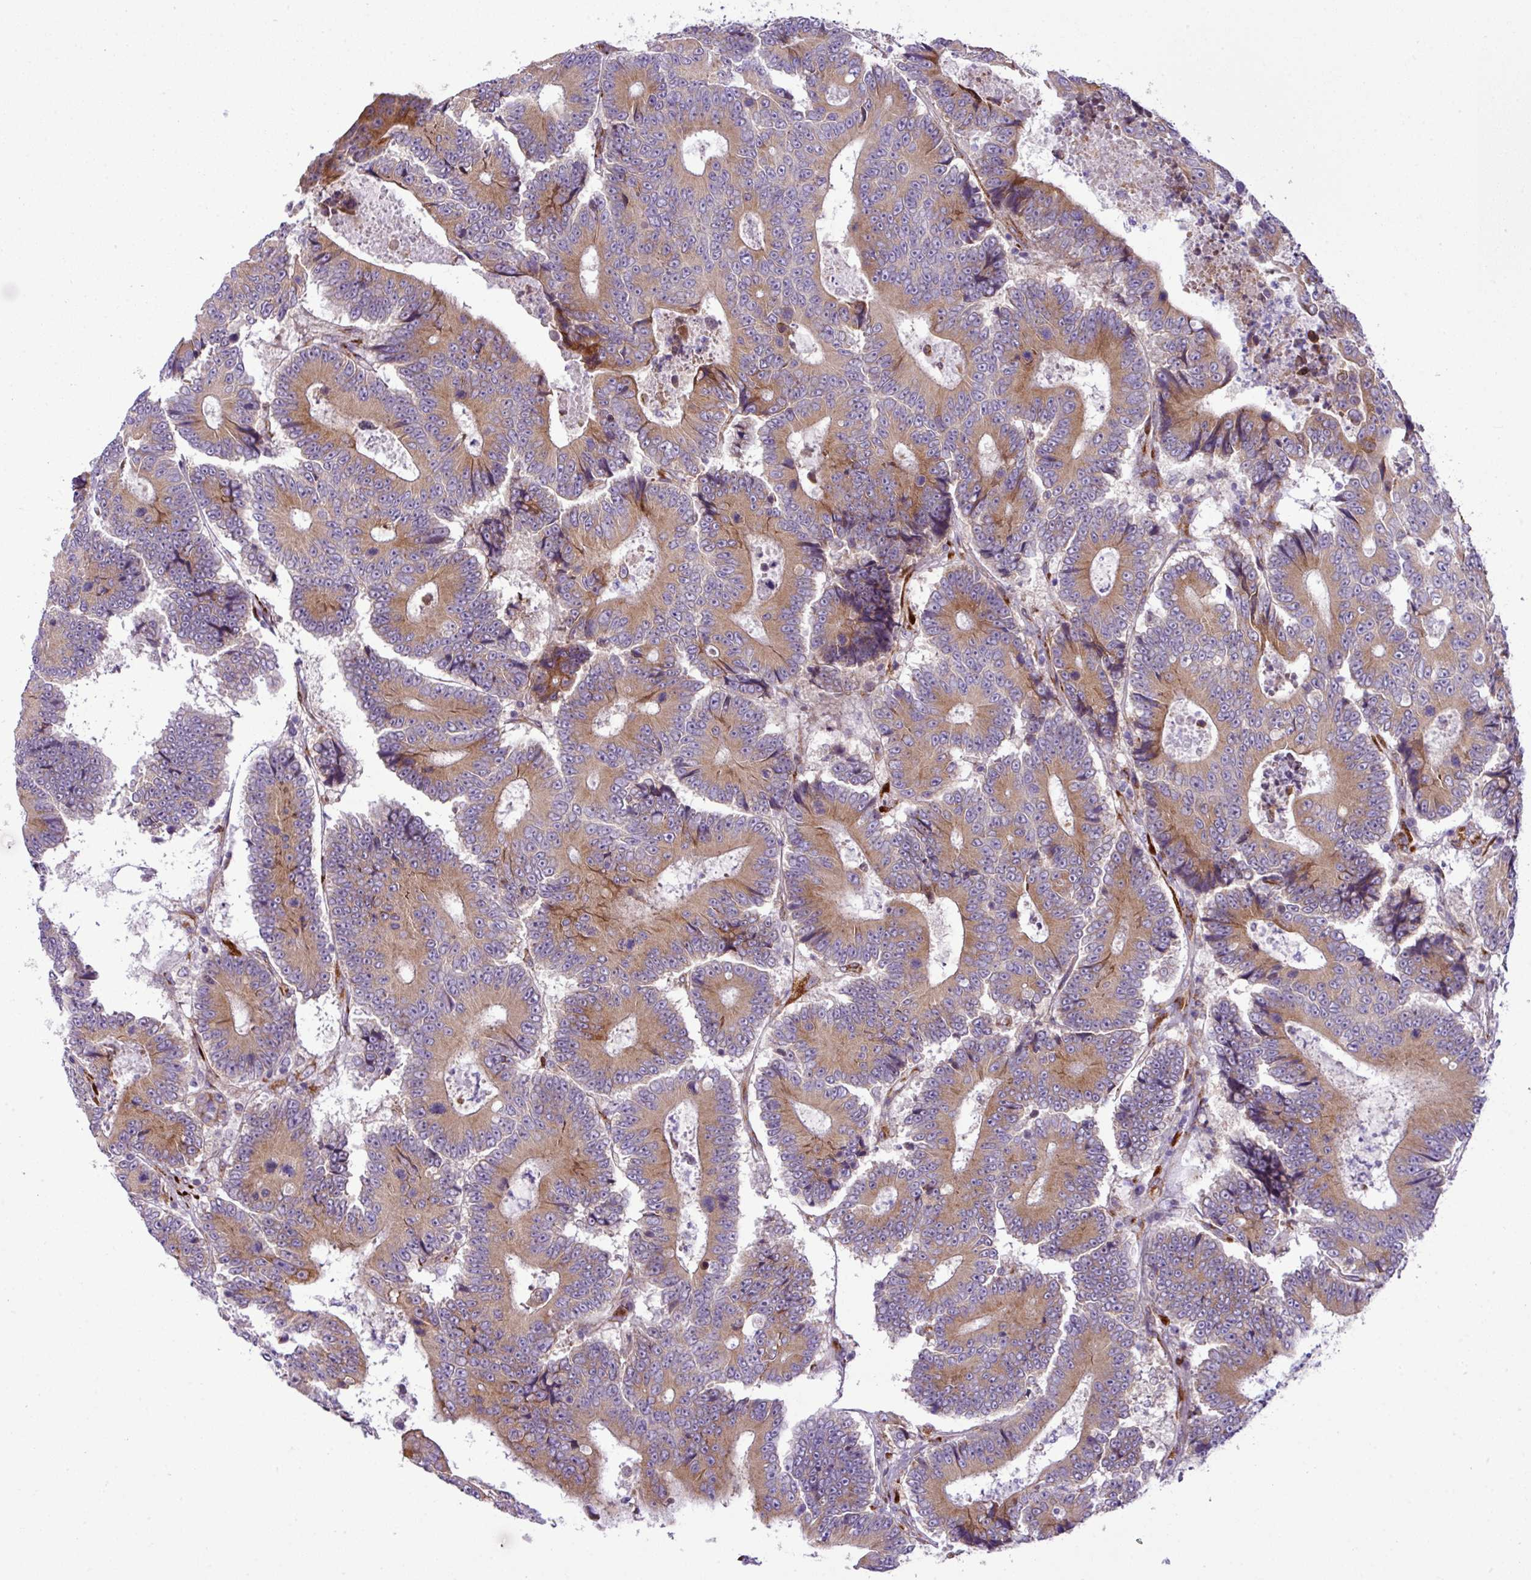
{"staining": {"intensity": "moderate", "quantity": ">75%", "location": "cytoplasmic/membranous"}, "tissue": "colorectal cancer", "cell_type": "Tumor cells", "image_type": "cancer", "snomed": [{"axis": "morphology", "description": "Adenocarcinoma, NOS"}, {"axis": "topography", "description": "Colon"}], "caption": "IHC (DAB) staining of adenocarcinoma (colorectal) shows moderate cytoplasmic/membranous protein expression in approximately >75% of tumor cells.", "gene": "CFAP97", "patient": {"sex": "male", "age": 83}}